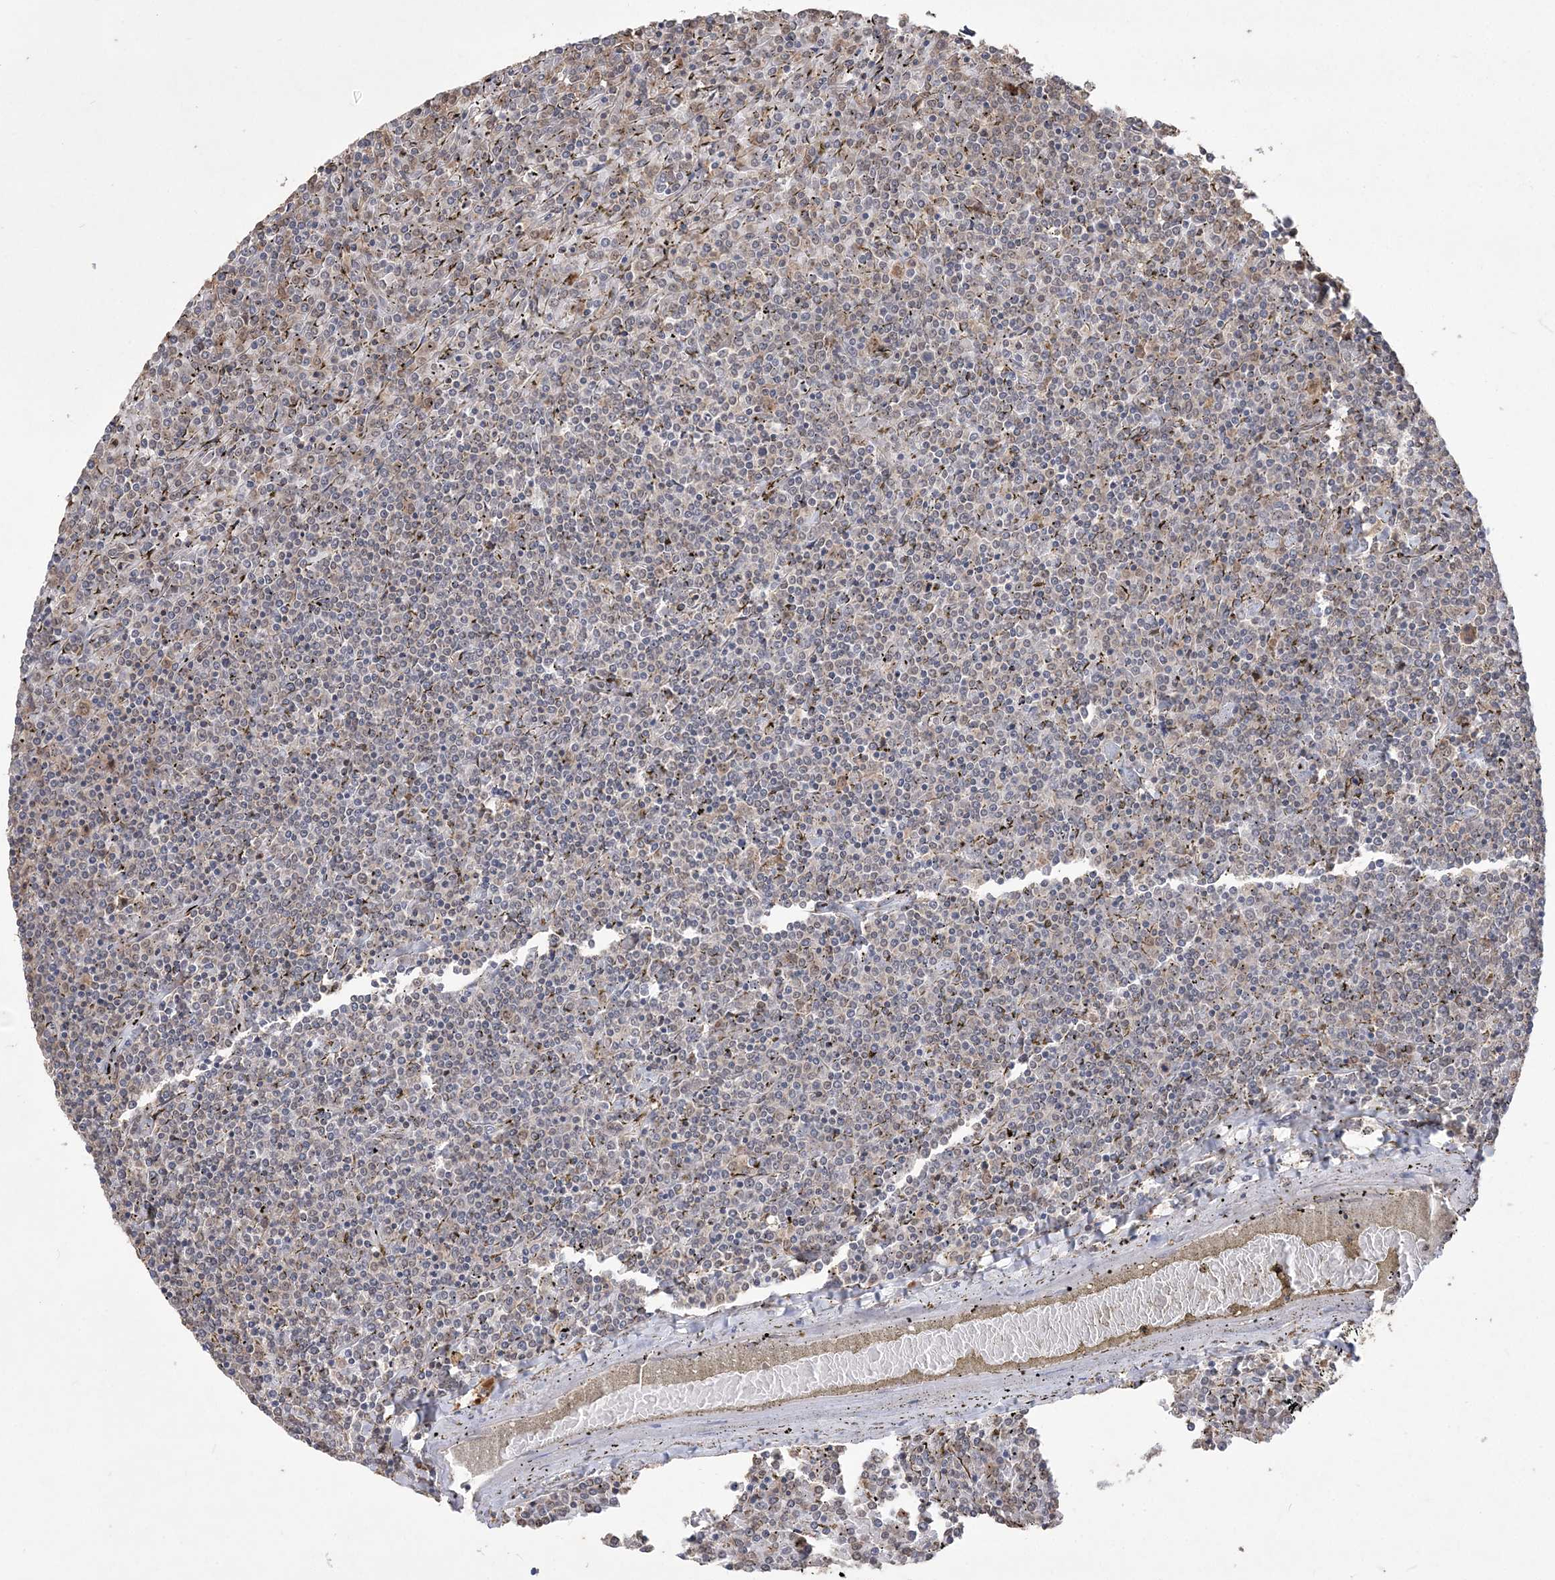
{"staining": {"intensity": "weak", "quantity": "<25%", "location": "nuclear"}, "tissue": "lymphoma", "cell_type": "Tumor cells", "image_type": "cancer", "snomed": [{"axis": "morphology", "description": "Malignant lymphoma, non-Hodgkin's type, Low grade"}, {"axis": "topography", "description": "Spleen"}], "caption": "Immunohistochemistry photomicrograph of lymphoma stained for a protein (brown), which demonstrates no expression in tumor cells.", "gene": "EHHADH", "patient": {"sex": "female", "age": 19}}